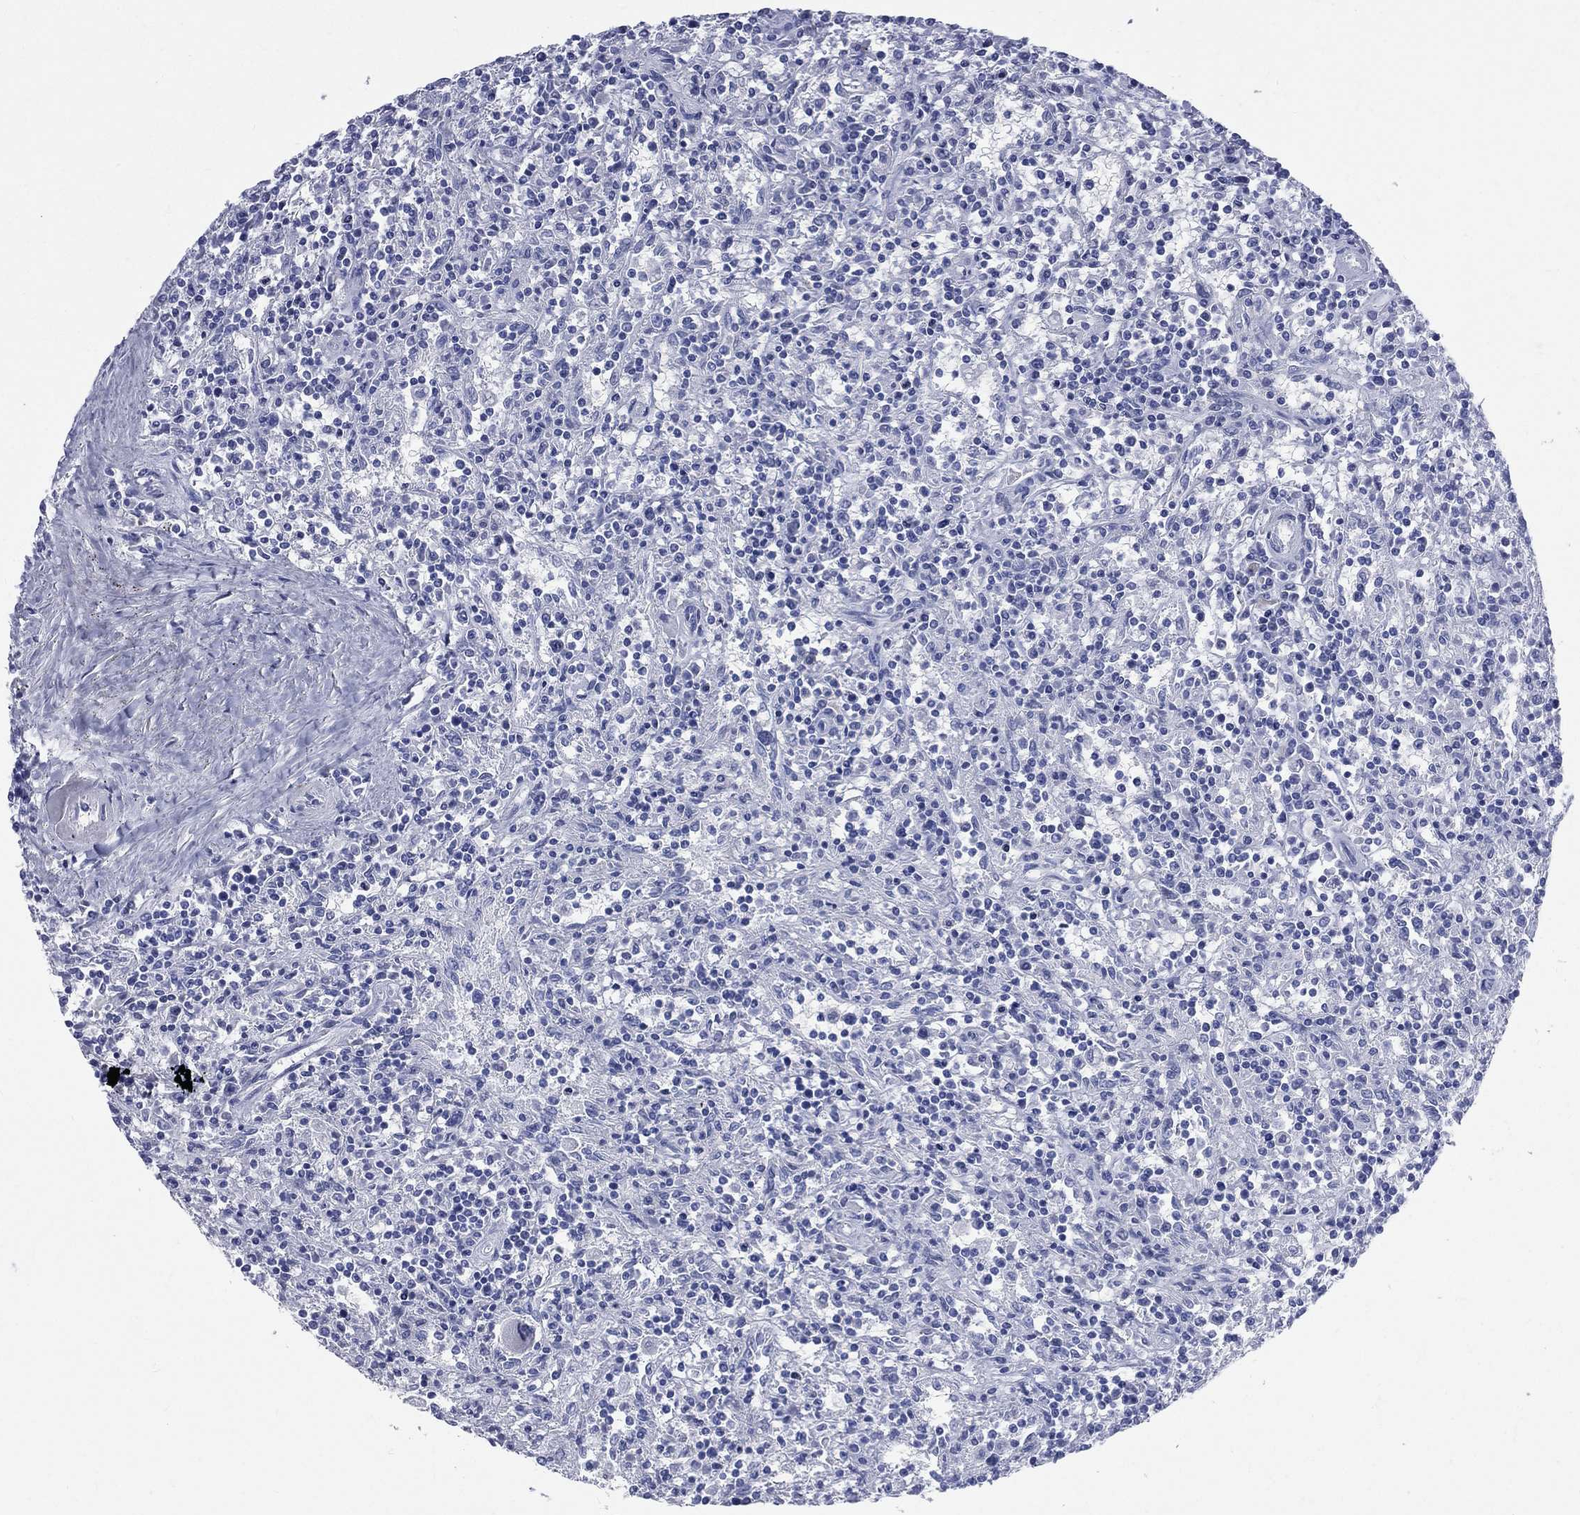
{"staining": {"intensity": "negative", "quantity": "none", "location": "none"}, "tissue": "lymphoma", "cell_type": "Tumor cells", "image_type": "cancer", "snomed": [{"axis": "morphology", "description": "Malignant lymphoma, non-Hodgkin's type, Low grade"}, {"axis": "topography", "description": "Spleen"}], "caption": "This is an immunohistochemistry micrograph of lymphoma. There is no staining in tumor cells.", "gene": "SYP", "patient": {"sex": "male", "age": 62}}